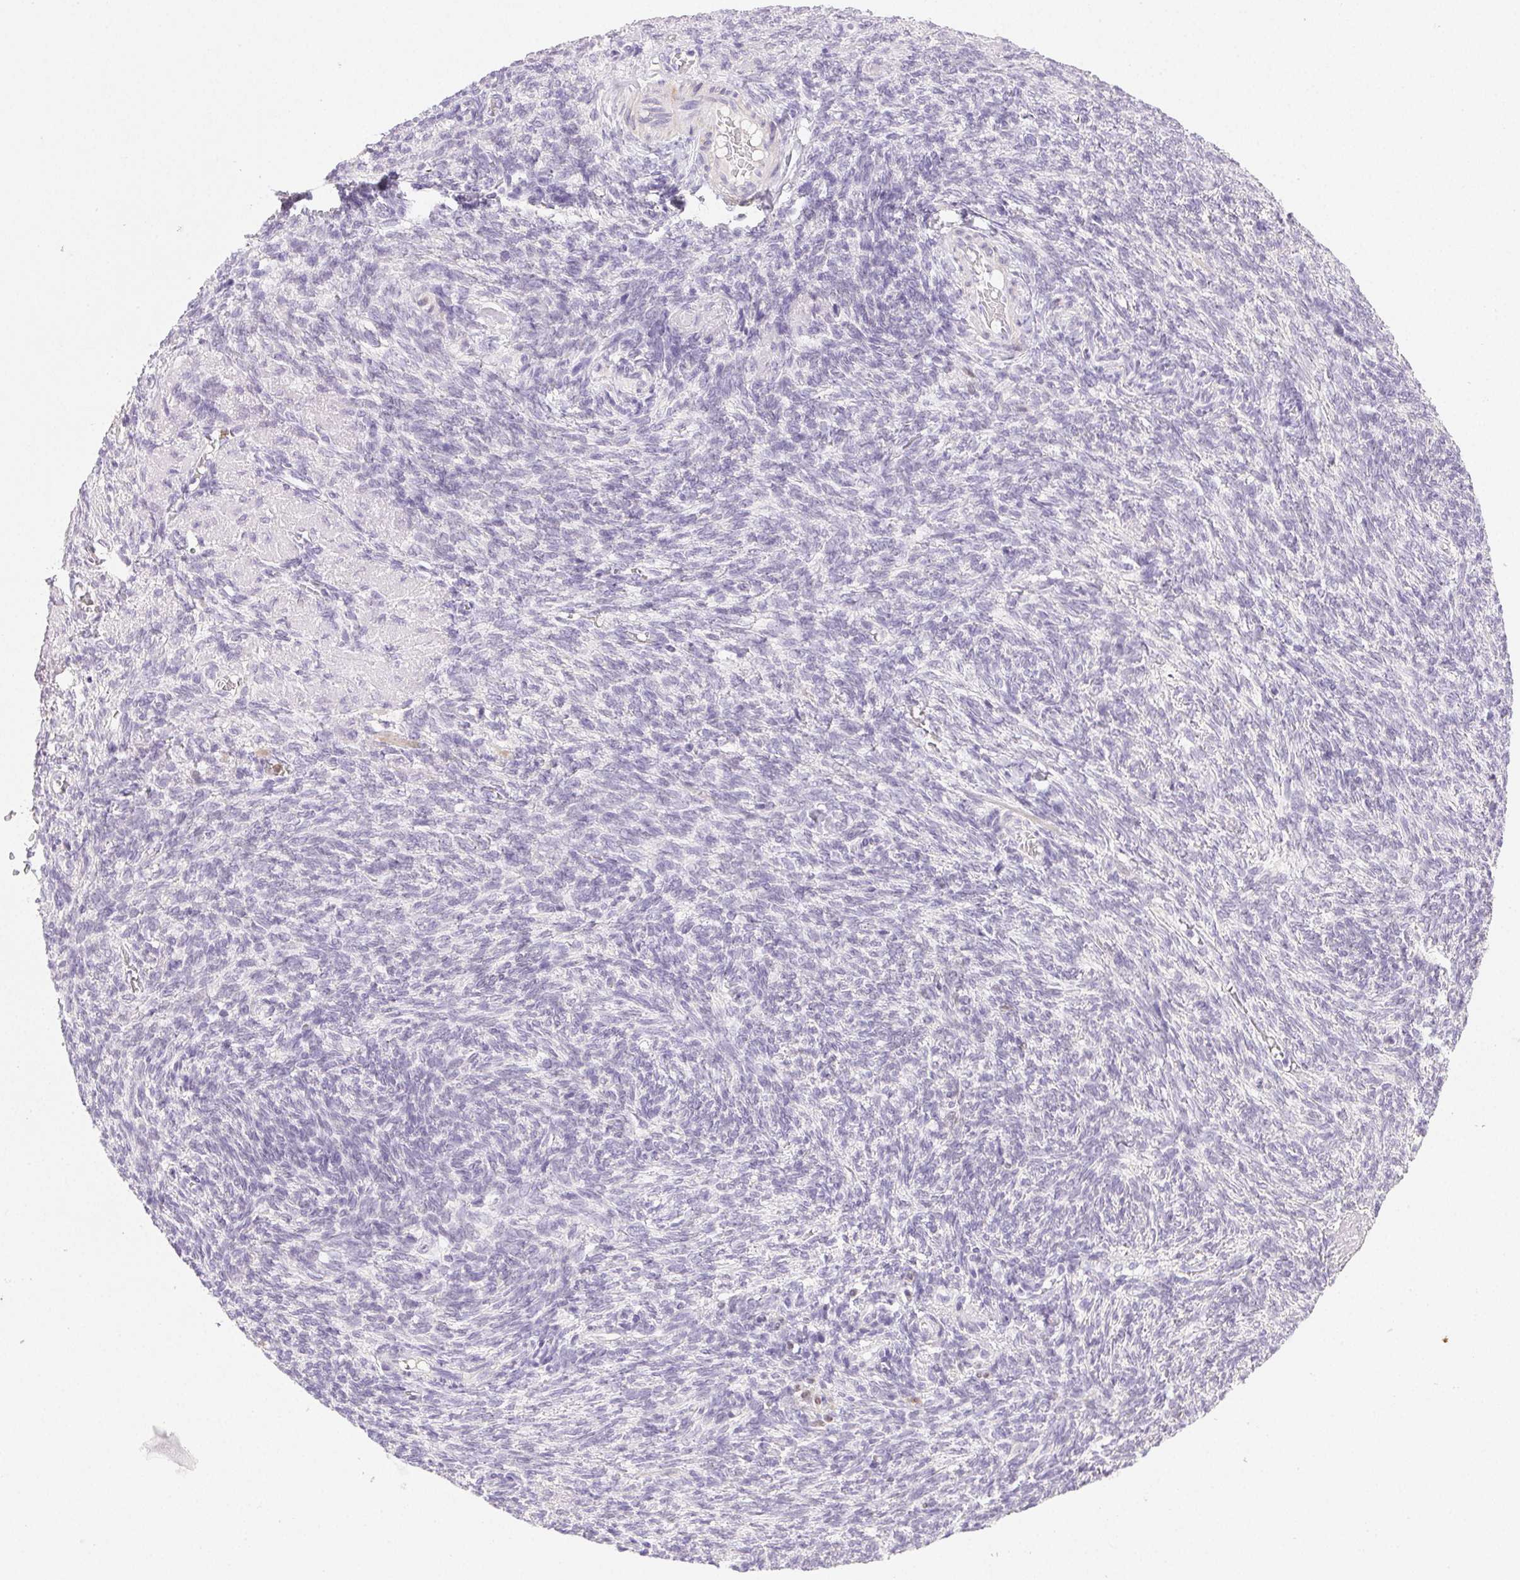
{"staining": {"intensity": "negative", "quantity": "none", "location": "none"}, "tissue": "ovarian cancer", "cell_type": "Tumor cells", "image_type": "cancer", "snomed": [{"axis": "morphology", "description": "Cystadenocarcinoma, serous, NOS"}, {"axis": "topography", "description": "Ovary"}], "caption": "Immunohistochemistry (IHC) image of serous cystadenocarcinoma (ovarian) stained for a protein (brown), which reveals no positivity in tumor cells.", "gene": "EMX2", "patient": {"sex": "female", "age": 60}}